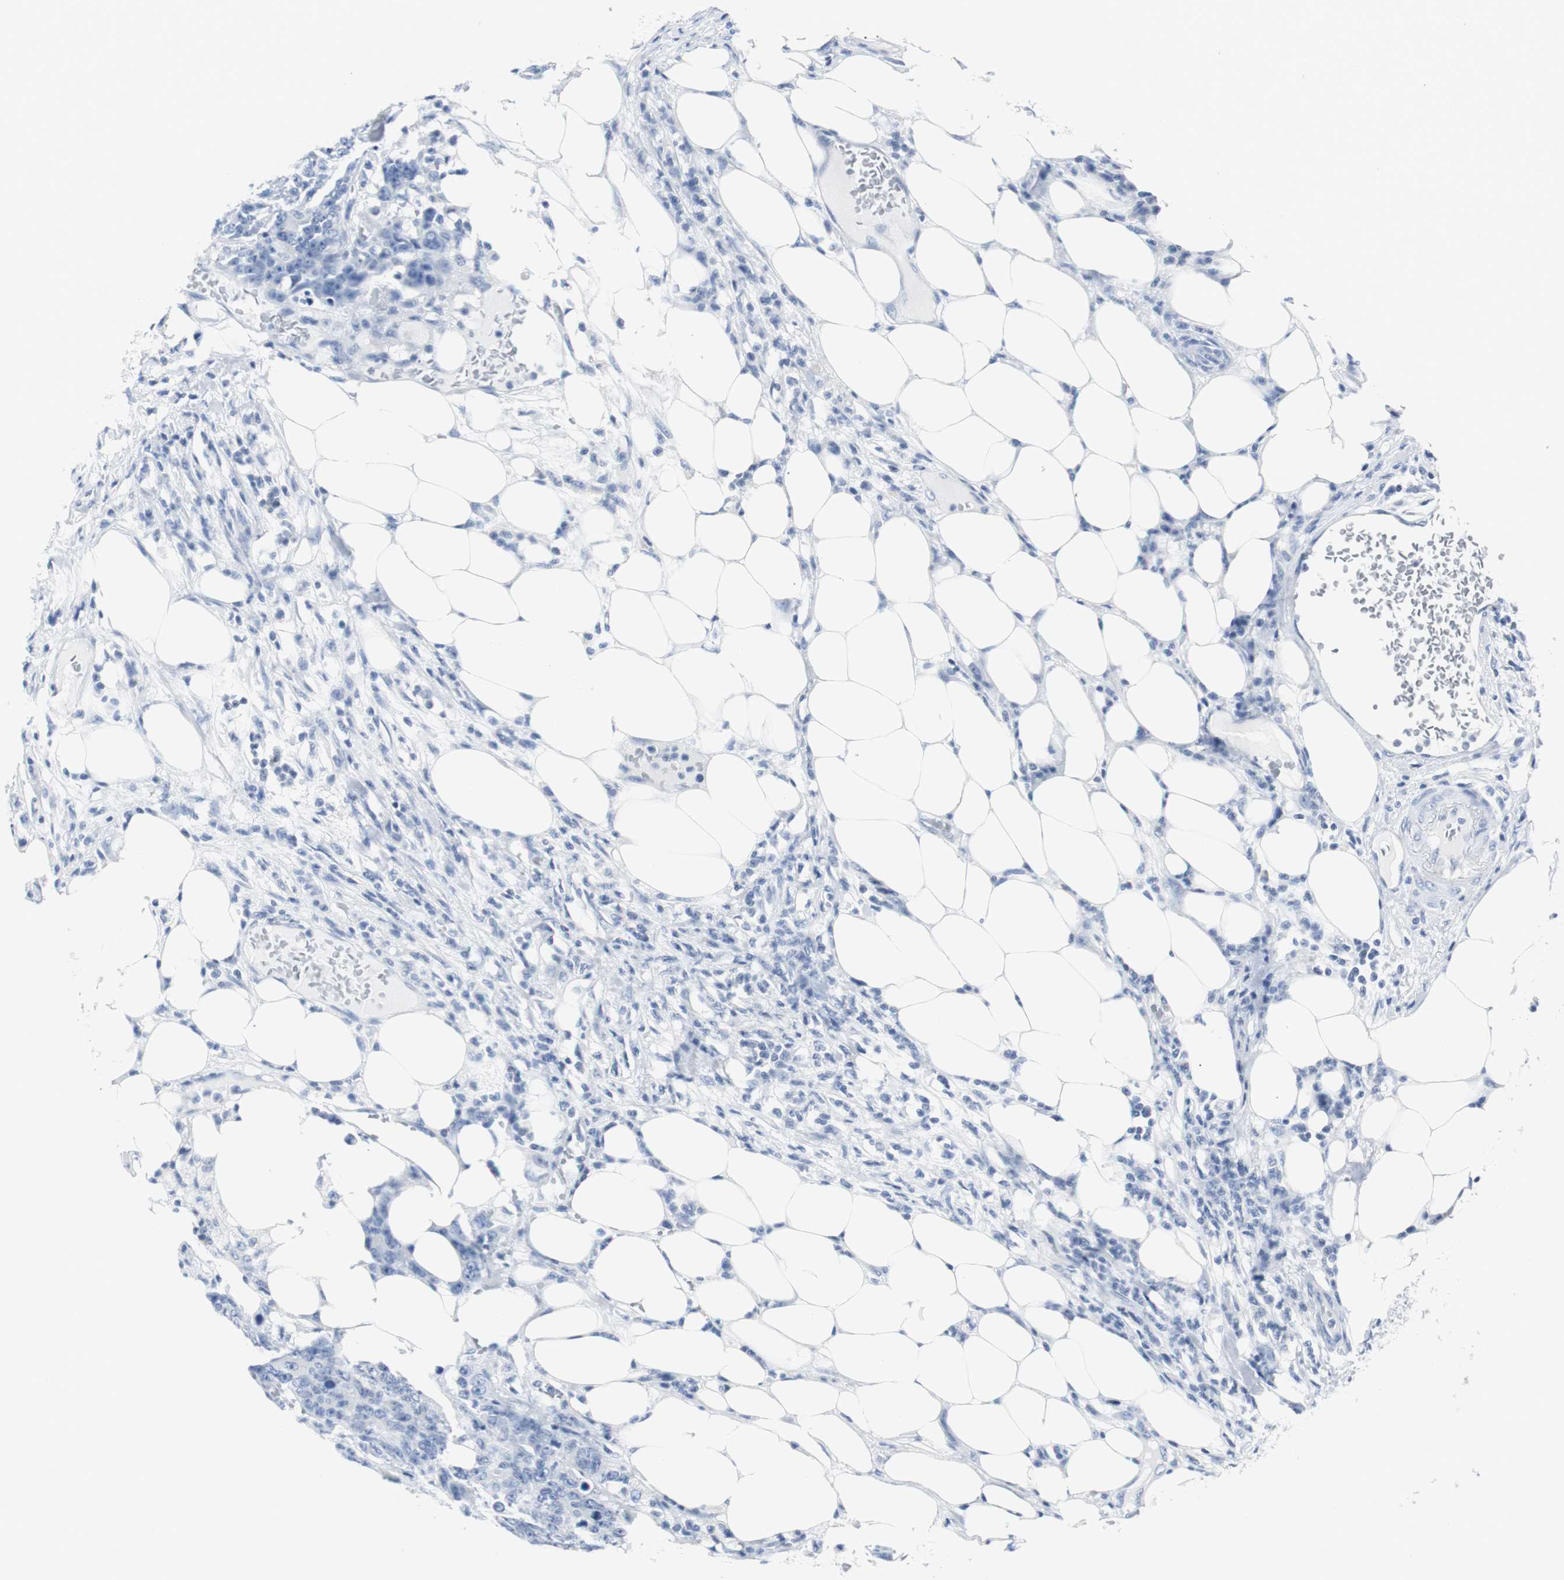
{"staining": {"intensity": "negative", "quantity": "none", "location": "none"}, "tissue": "colorectal cancer", "cell_type": "Tumor cells", "image_type": "cancer", "snomed": [{"axis": "morphology", "description": "Adenocarcinoma, NOS"}, {"axis": "topography", "description": "Colon"}], "caption": "High power microscopy histopathology image of an immunohistochemistry (IHC) histopathology image of adenocarcinoma (colorectal), revealing no significant staining in tumor cells. (DAB immunohistochemistry visualized using brightfield microscopy, high magnification).", "gene": "GAP43", "patient": {"sex": "female", "age": 86}}